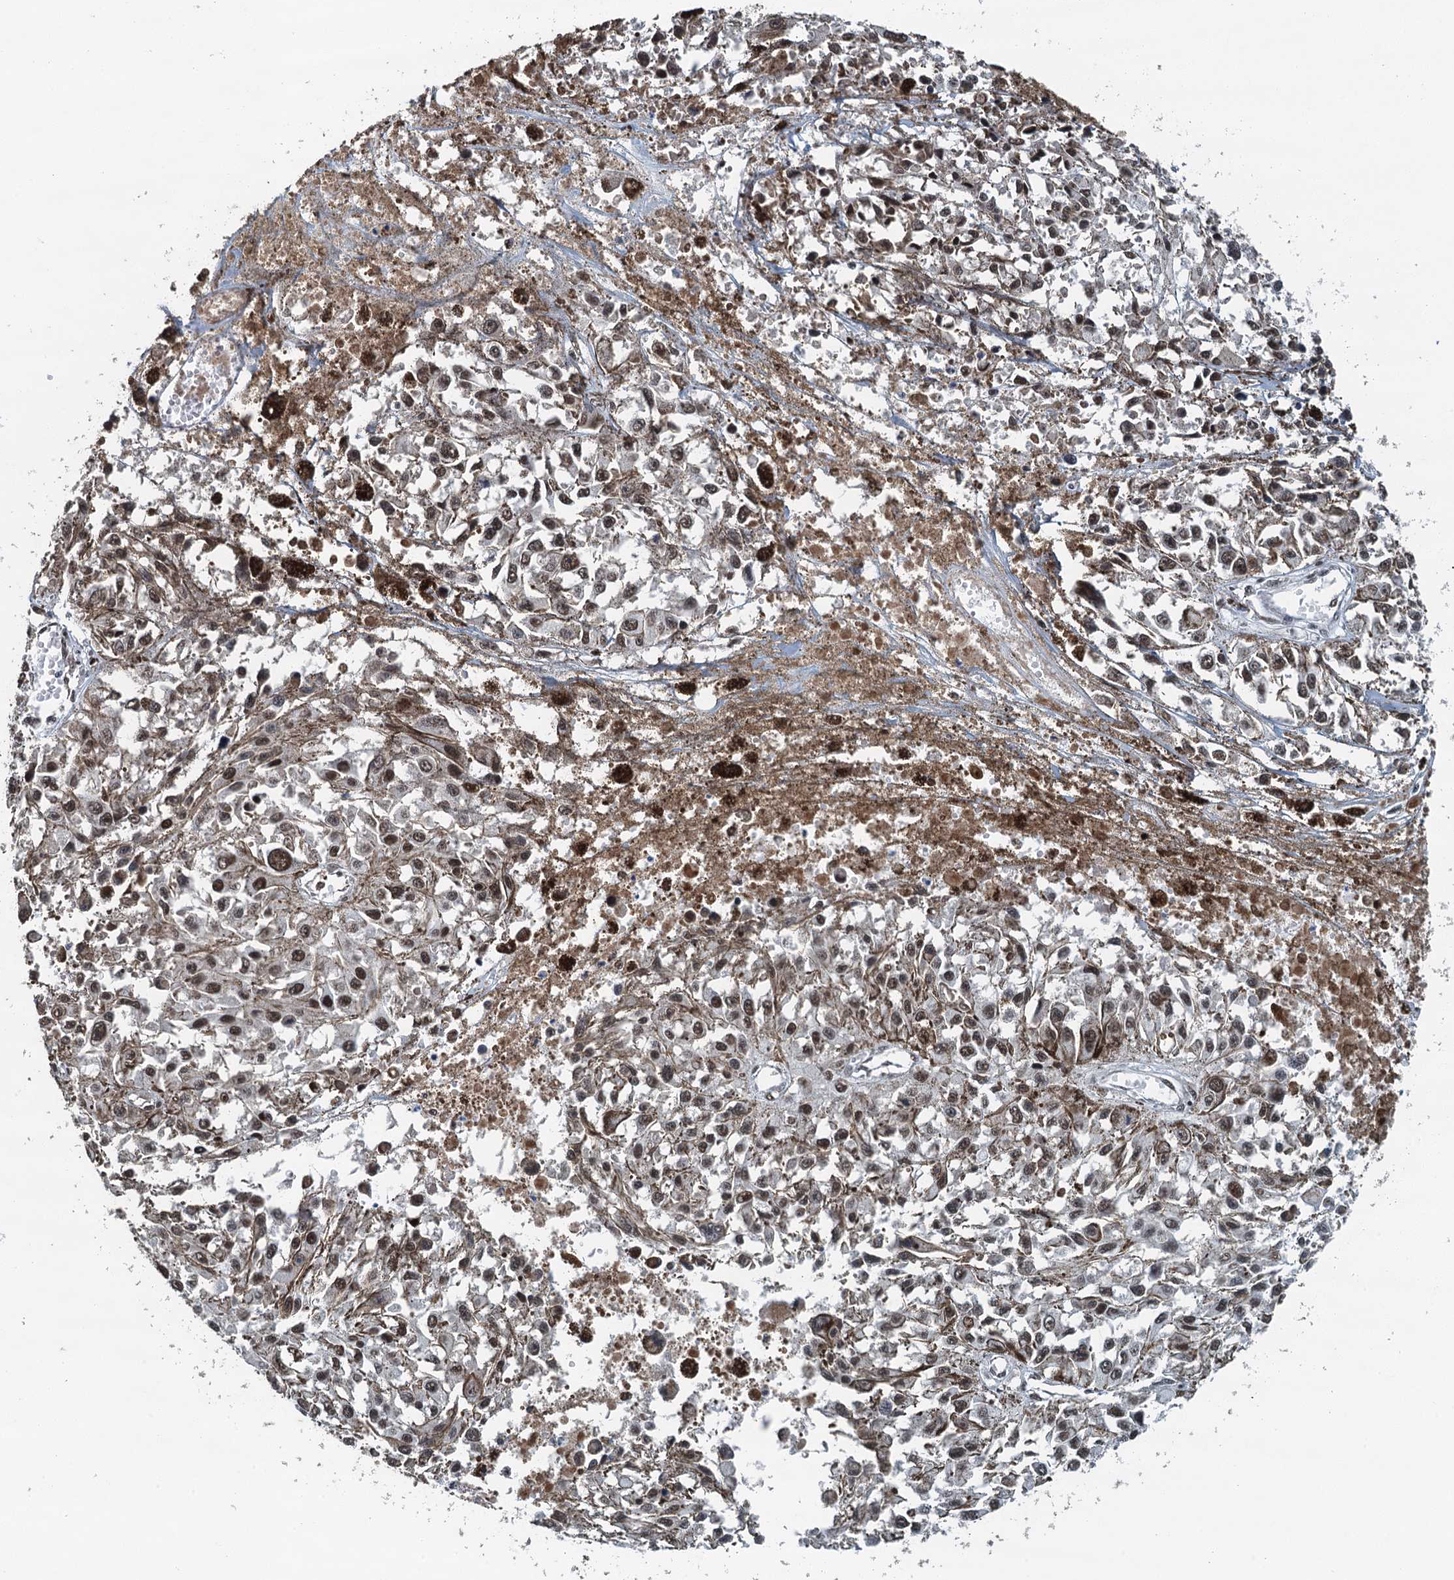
{"staining": {"intensity": "moderate", "quantity": ">75%", "location": "nuclear"}, "tissue": "melanoma", "cell_type": "Tumor cells", "image_type": "cancer", "snomed": [{"axis": "morphology", "description": "Malignant melanoma, Metastatic site"}, {"axis": "topography", "description": "Lymph node"}], "caption": "Approximately >75% of tumor cells in human malignant melanoma (metastatic site) show moderate nuclear protein positivity as visualized by brown immunohistochemical staining.", "gene": "MTA3", "patient": {"sex": "male", "age": 59}}